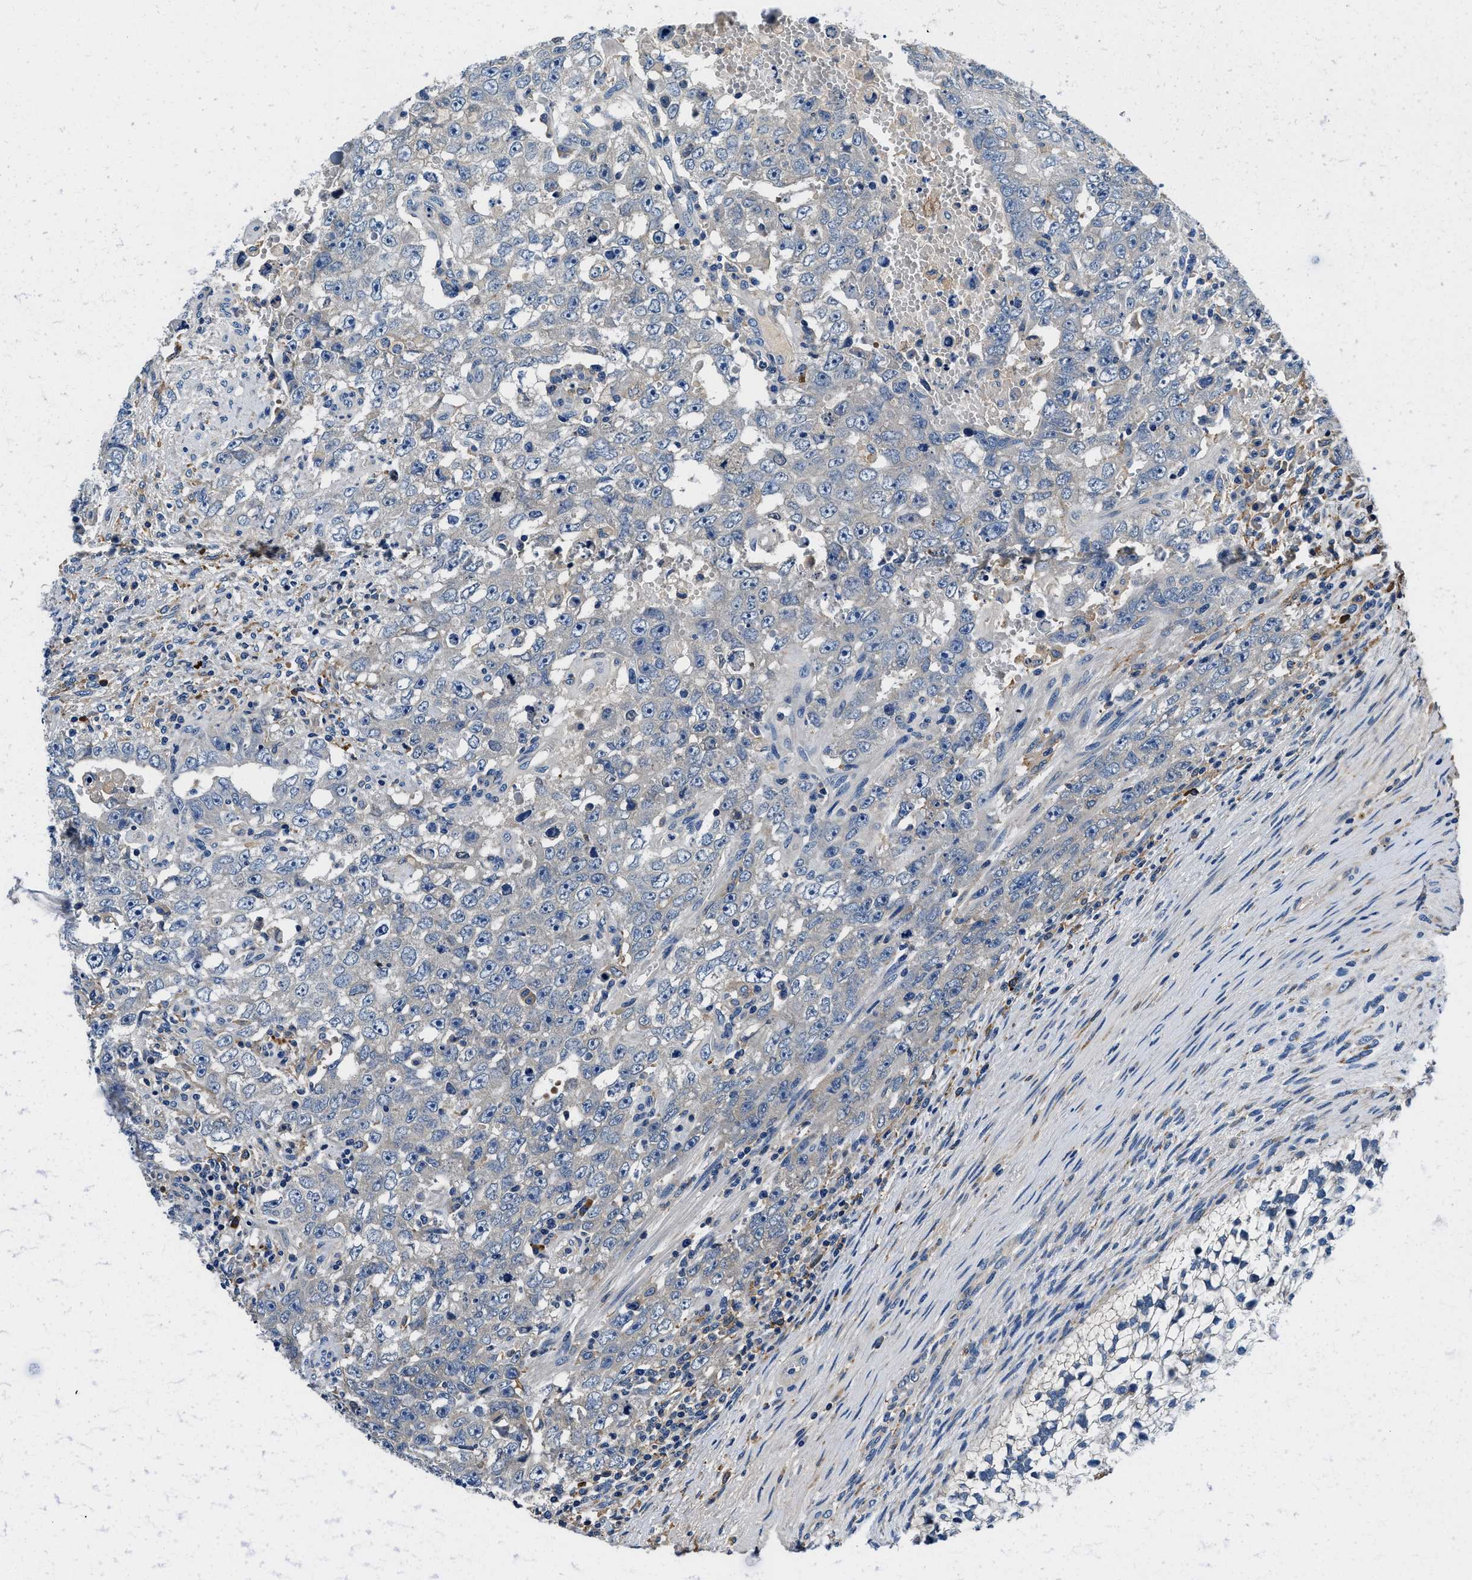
{"staining": {"intensity": "negative", "quantity": "none", "location": "none"}, "tissue": "testis cancer", "cell_type": "Tumor cells", "image_type": "cancer", "snomed": [{"axis": "morphology", "description": "Carcinoma, Embryonal, NOS"}, {"axis": "topography", "description": "Testis"}], "caption": "High power microscopy photomicrograph of an immunohistochemistry image of embryonal carcinoma (testis), revealing no significant expression in tumor cells.", "gene": "ZFAND3", "patient": {"sex": "male", "age": 26}}